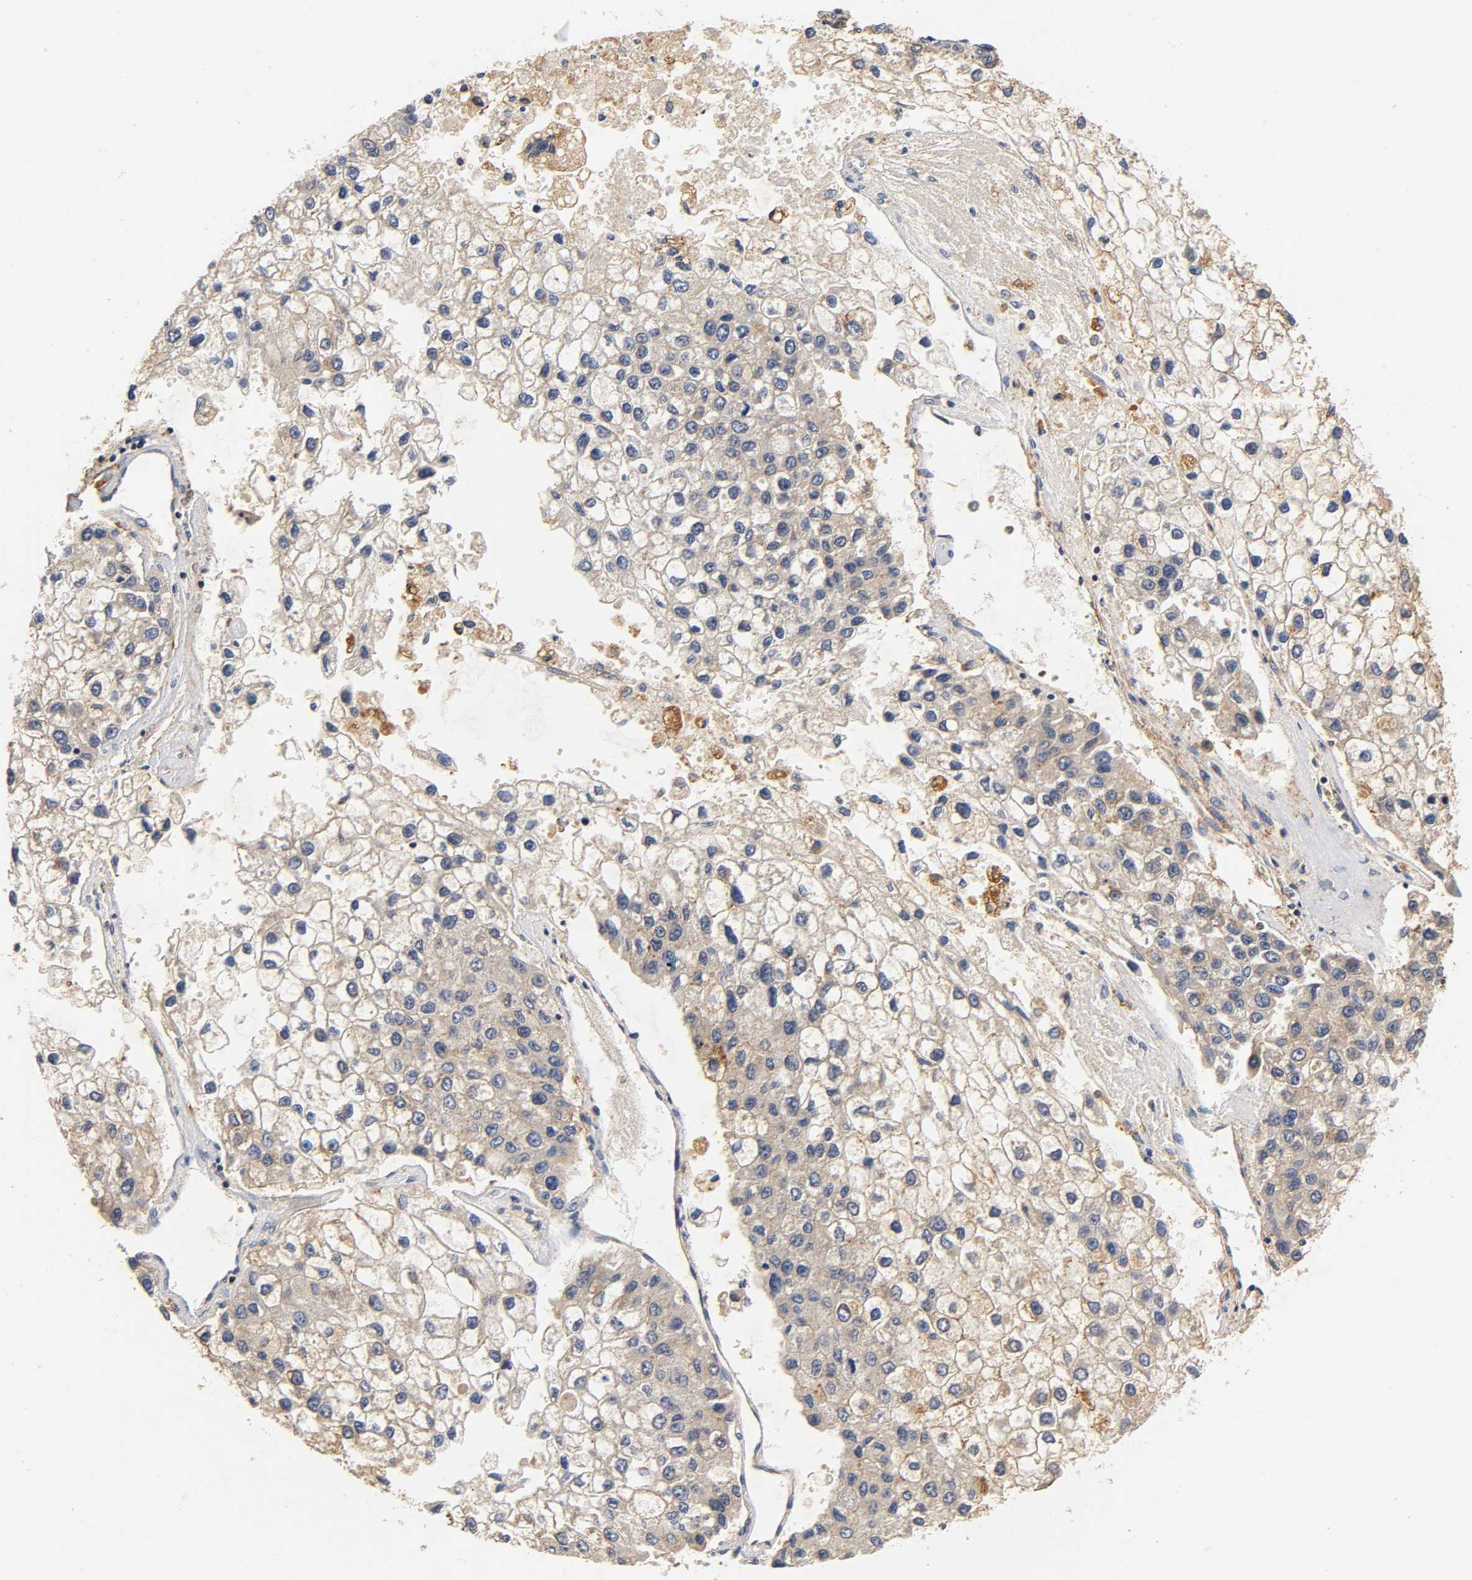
{"staining": {"intensity": "weak", "quantity": "25%-75%", "location": "cytoplasmic/membranous"}, "tissue": "liver cancer", "cell_type": "Tumor cells", "image_type": "cancer", "snomed": [{"axis": "morphology", "description": "Carcinoma, Hepatocellular, NOS"}, {"axis": "topography", "description": "Liver"}], "caption": "Tumor cells exhibit low levels of weak cytoplasmic/membranous positivity in about 25%-75% of cells in liver hepatocellular carcinoma.", "gene": "SCAP", "patient": {"sex": "female", "age": 66}}